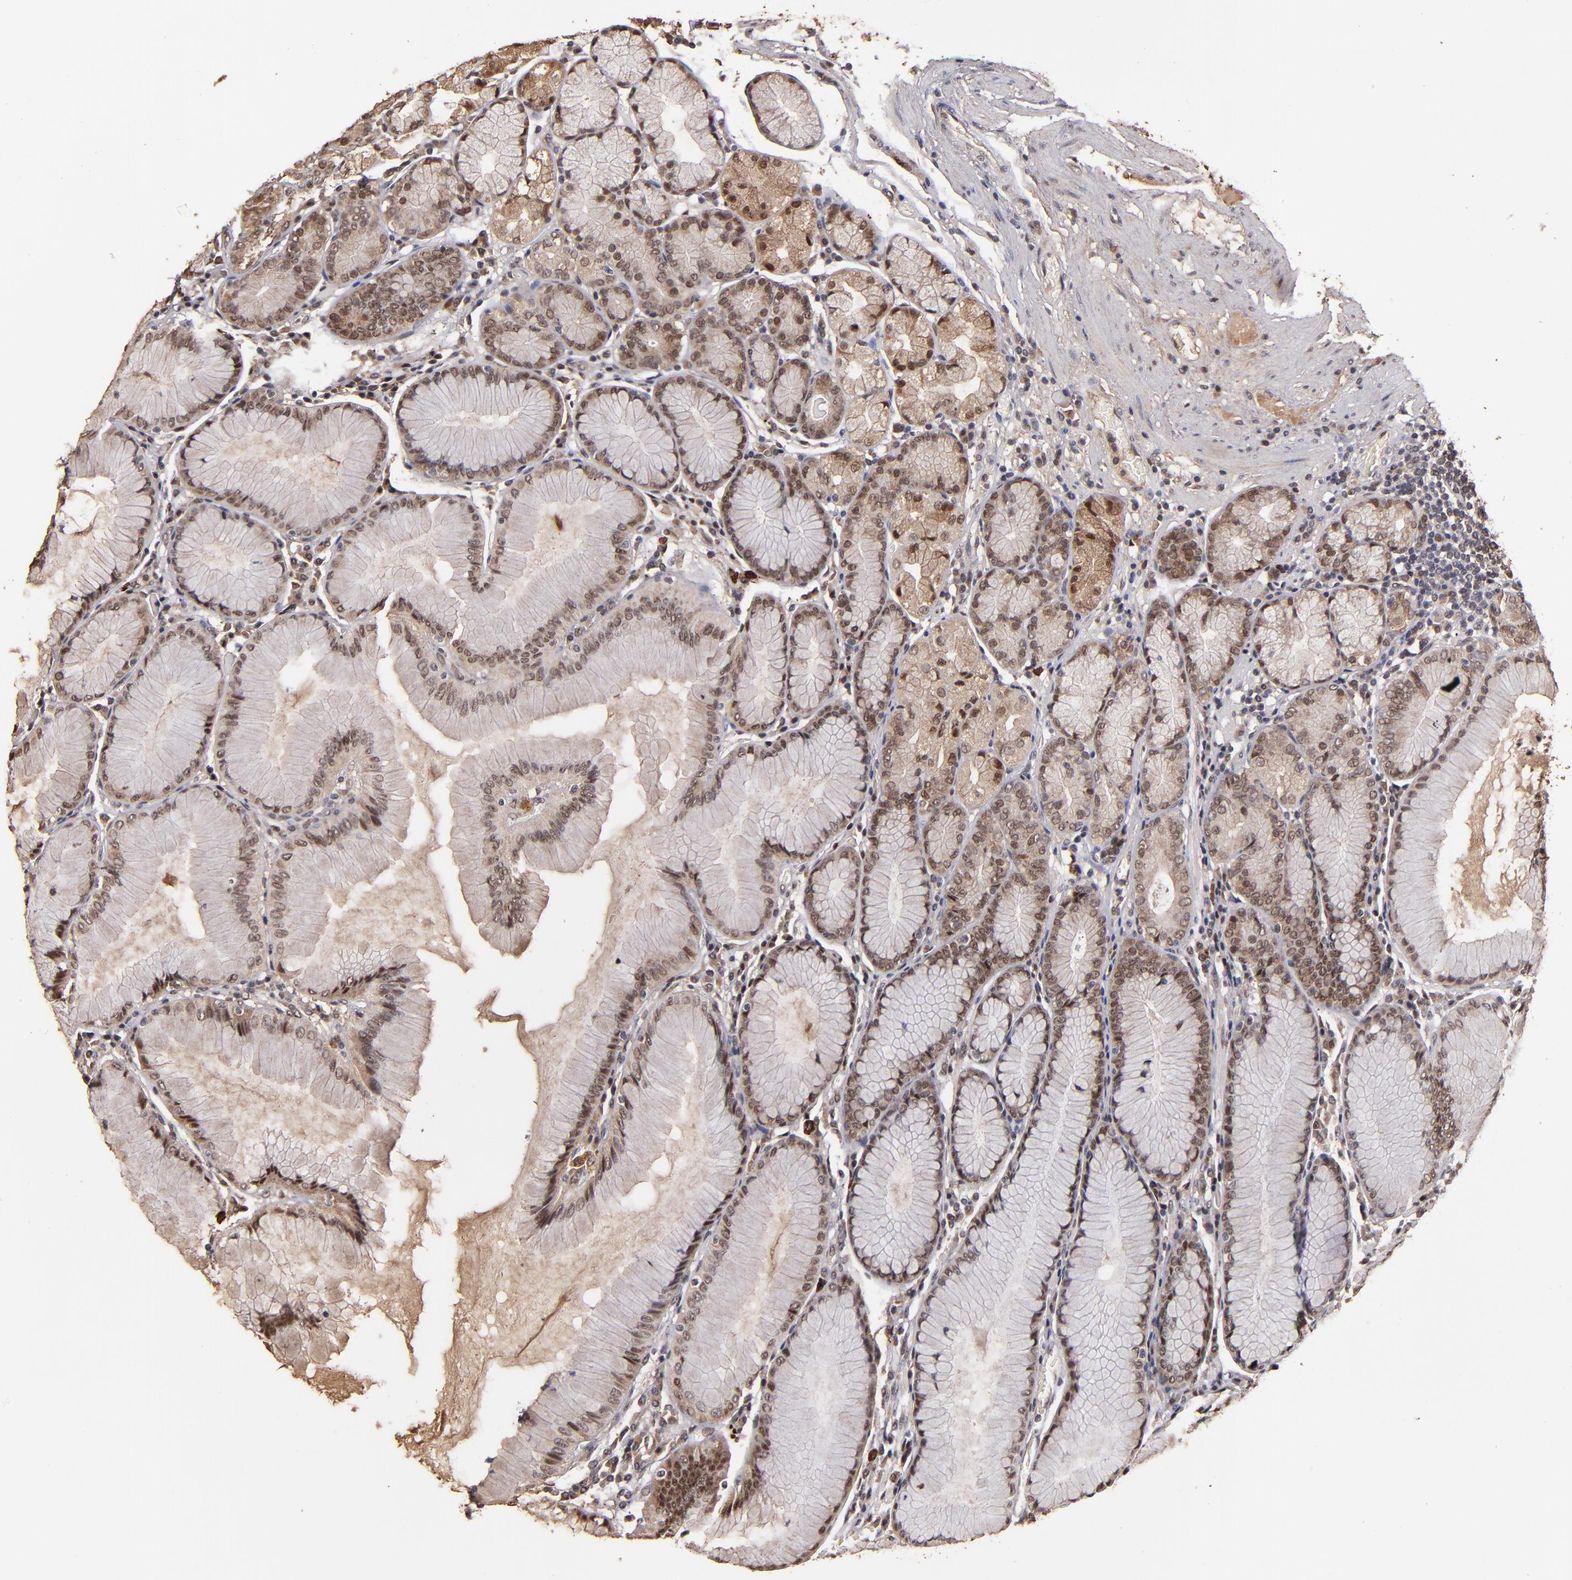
{"staining": {"intensity": "moderate", "quantity": "<25%", "location": "cytoplasmic/membranous,nuclear"}, "tissue": "stomach", "cell_type": "Glandular cells", "image_type": "normal", "snomed": [{"axis": "morphology", "description": "Normal tissue, NOS"}, {"axis": "topography", "description": "Stomach, lower"}], "caption": "Protein expression analysis of unremarkable stomach displays moderate cytoplasmic/membranous,nuclear expression in approximately <25% of glandular cells.", "gene": "EAPP", "patient": {"sex": "female", "age": 93}}